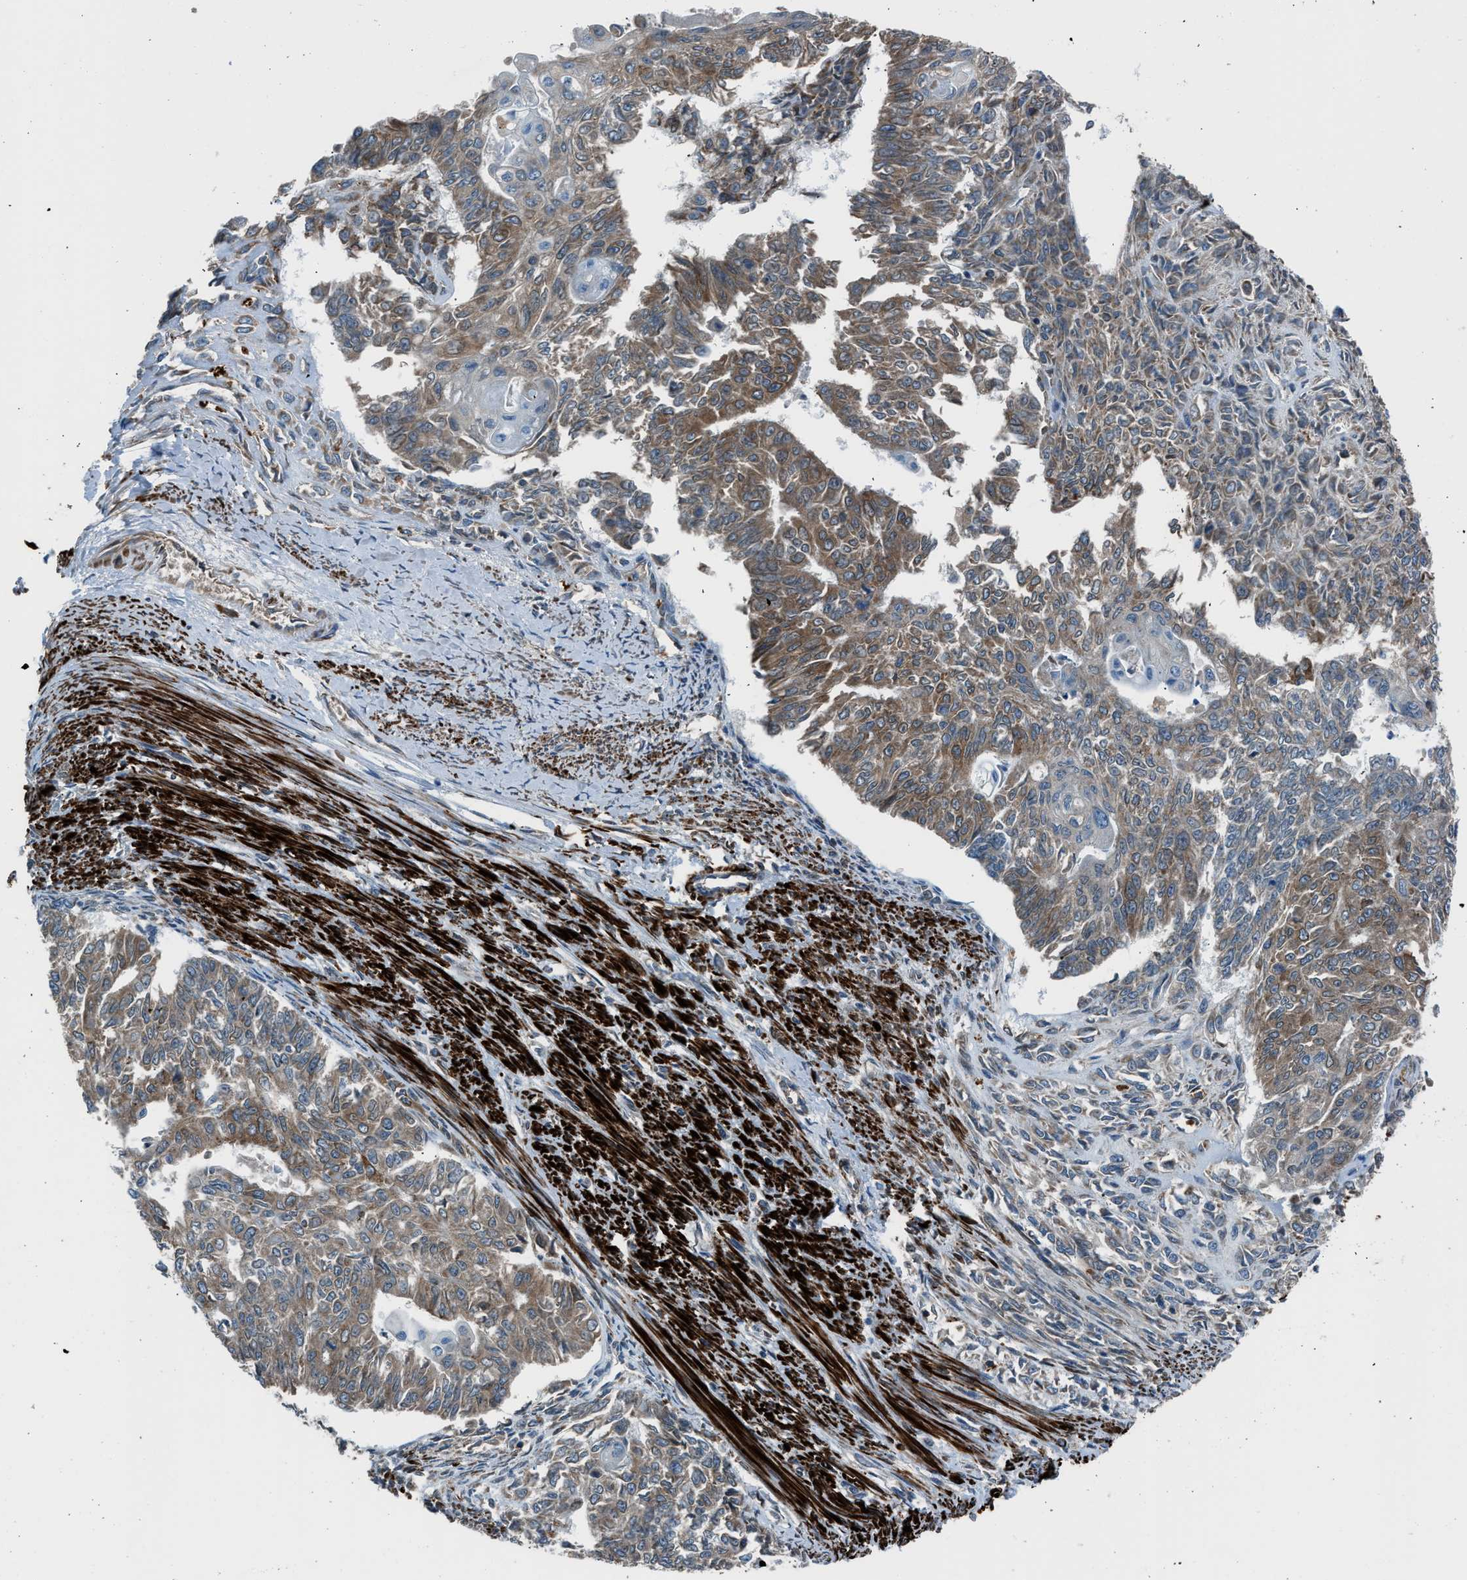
{"staining": {"intensity": "moderate", "quantity": ">75%", "location": "cytoplasmic/membranous"}, "tissue": "endometrial cancer", "cell_type": "Tumor cells", "image_type": "cancer", "snomed": [{"axis": "morphology", "description": "Adenocarcinoma, NOS"}, {"axis": "topography", "description": "Endometrium"}], "caption": "The micrograph shows staining of endometrial cancer, revealing moderate cytoplasmic/membranous protein expression (brown color) within tumor cells. (brown staining indicates protein expression, while blue staining denotes nuclei).", "gene": "LMBR1", "patient": {"sex": "female", "age": 32}}